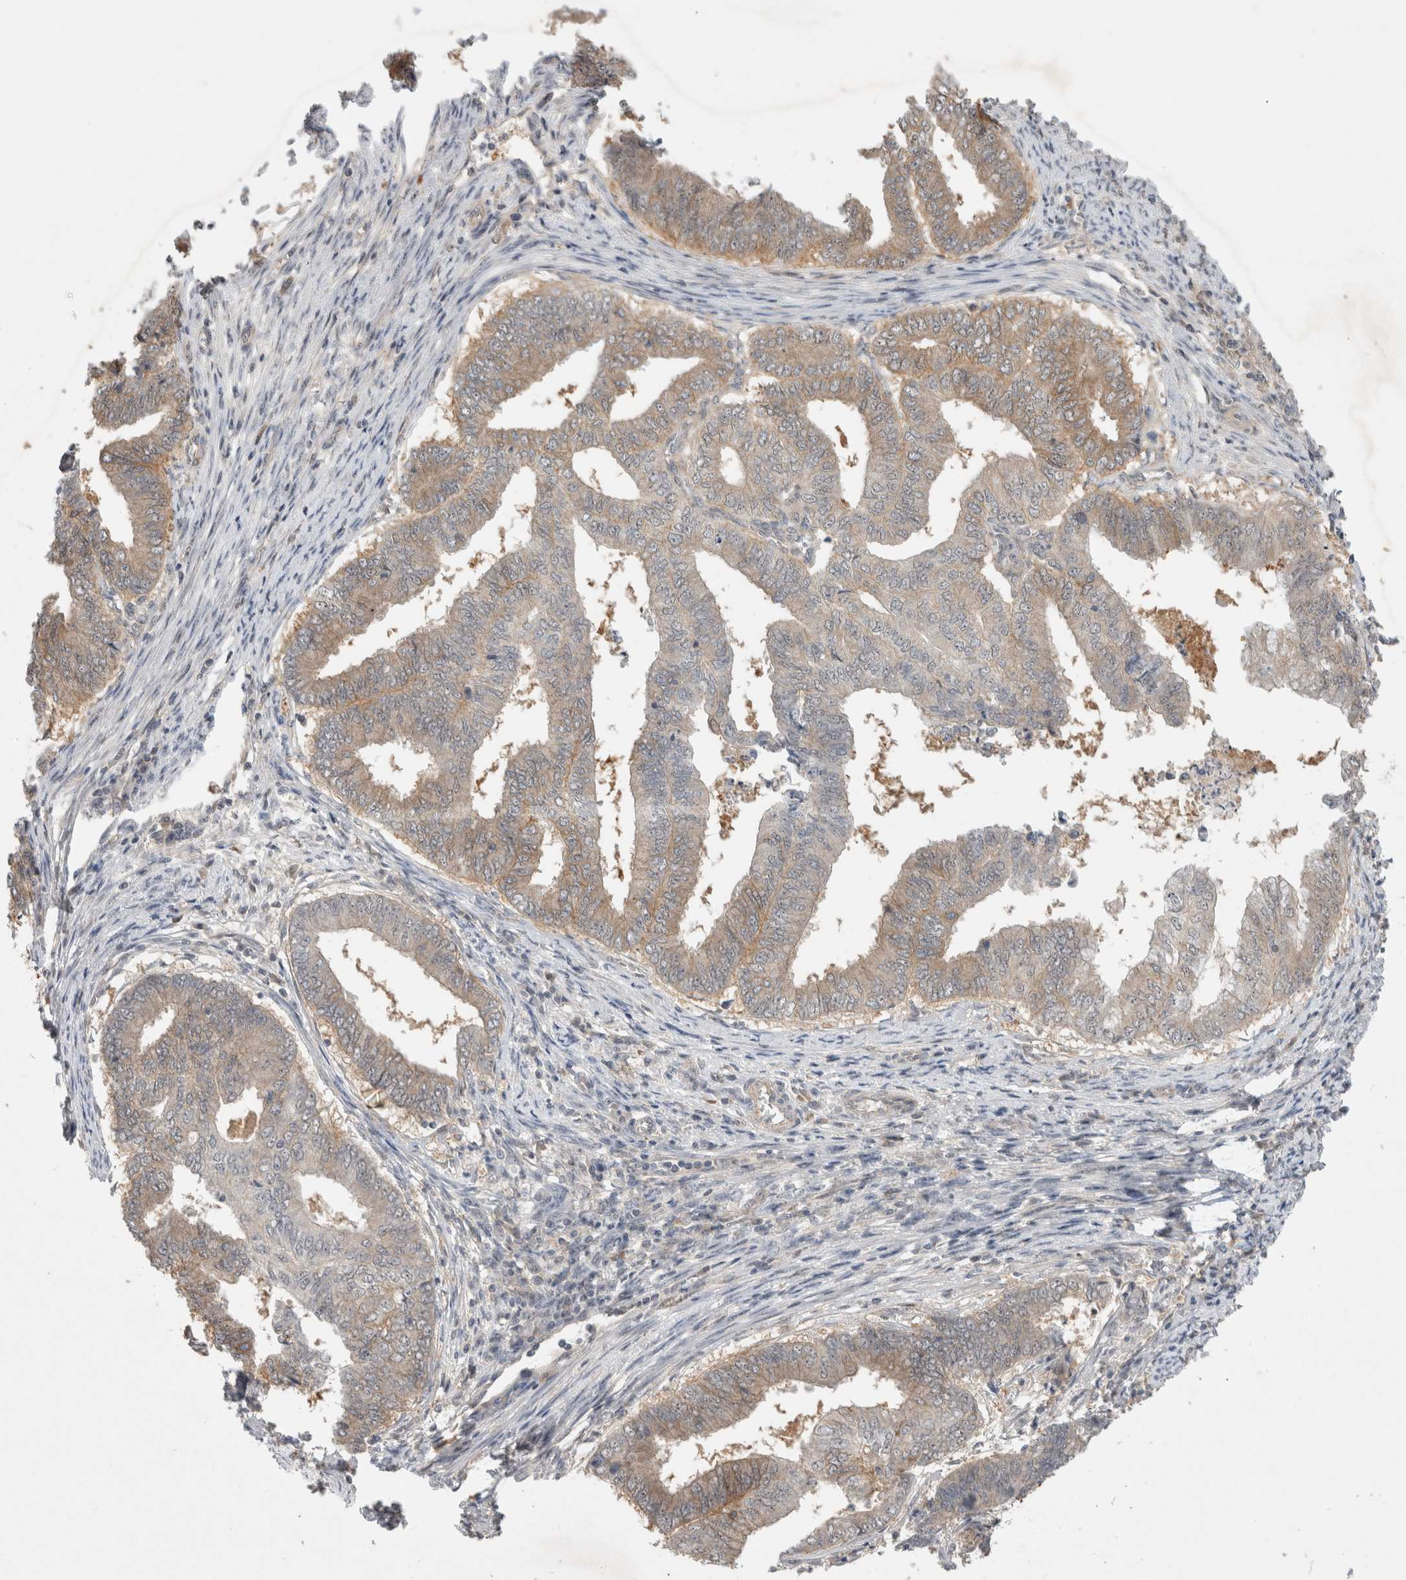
{"staining": {"intensity": "weak", "quantity": ">75%", "location": "cytoplasmic/membranous"}, "tissue": "endometrial cancer", "cell_type": "Tumor cells", "image_type": "cancer", "snomed": [{"axis": "morphology", "description": "Polyp, NOS"}, {"axis": "morphology", "description": "Adenocarcinoma, NOS"}, {"axis": "morphology", "description": "Adenoma, NOS"}, {"axis": "topography", "description": "Endometrium"}], "caption": "Human endometrial cancer stained for a protein (brown) shows weak cytoplasmic/membranous positive expression in about >75% of tumor cells.", "gene": "CERS3", "patient": {"sex": "female", "age": 79}}